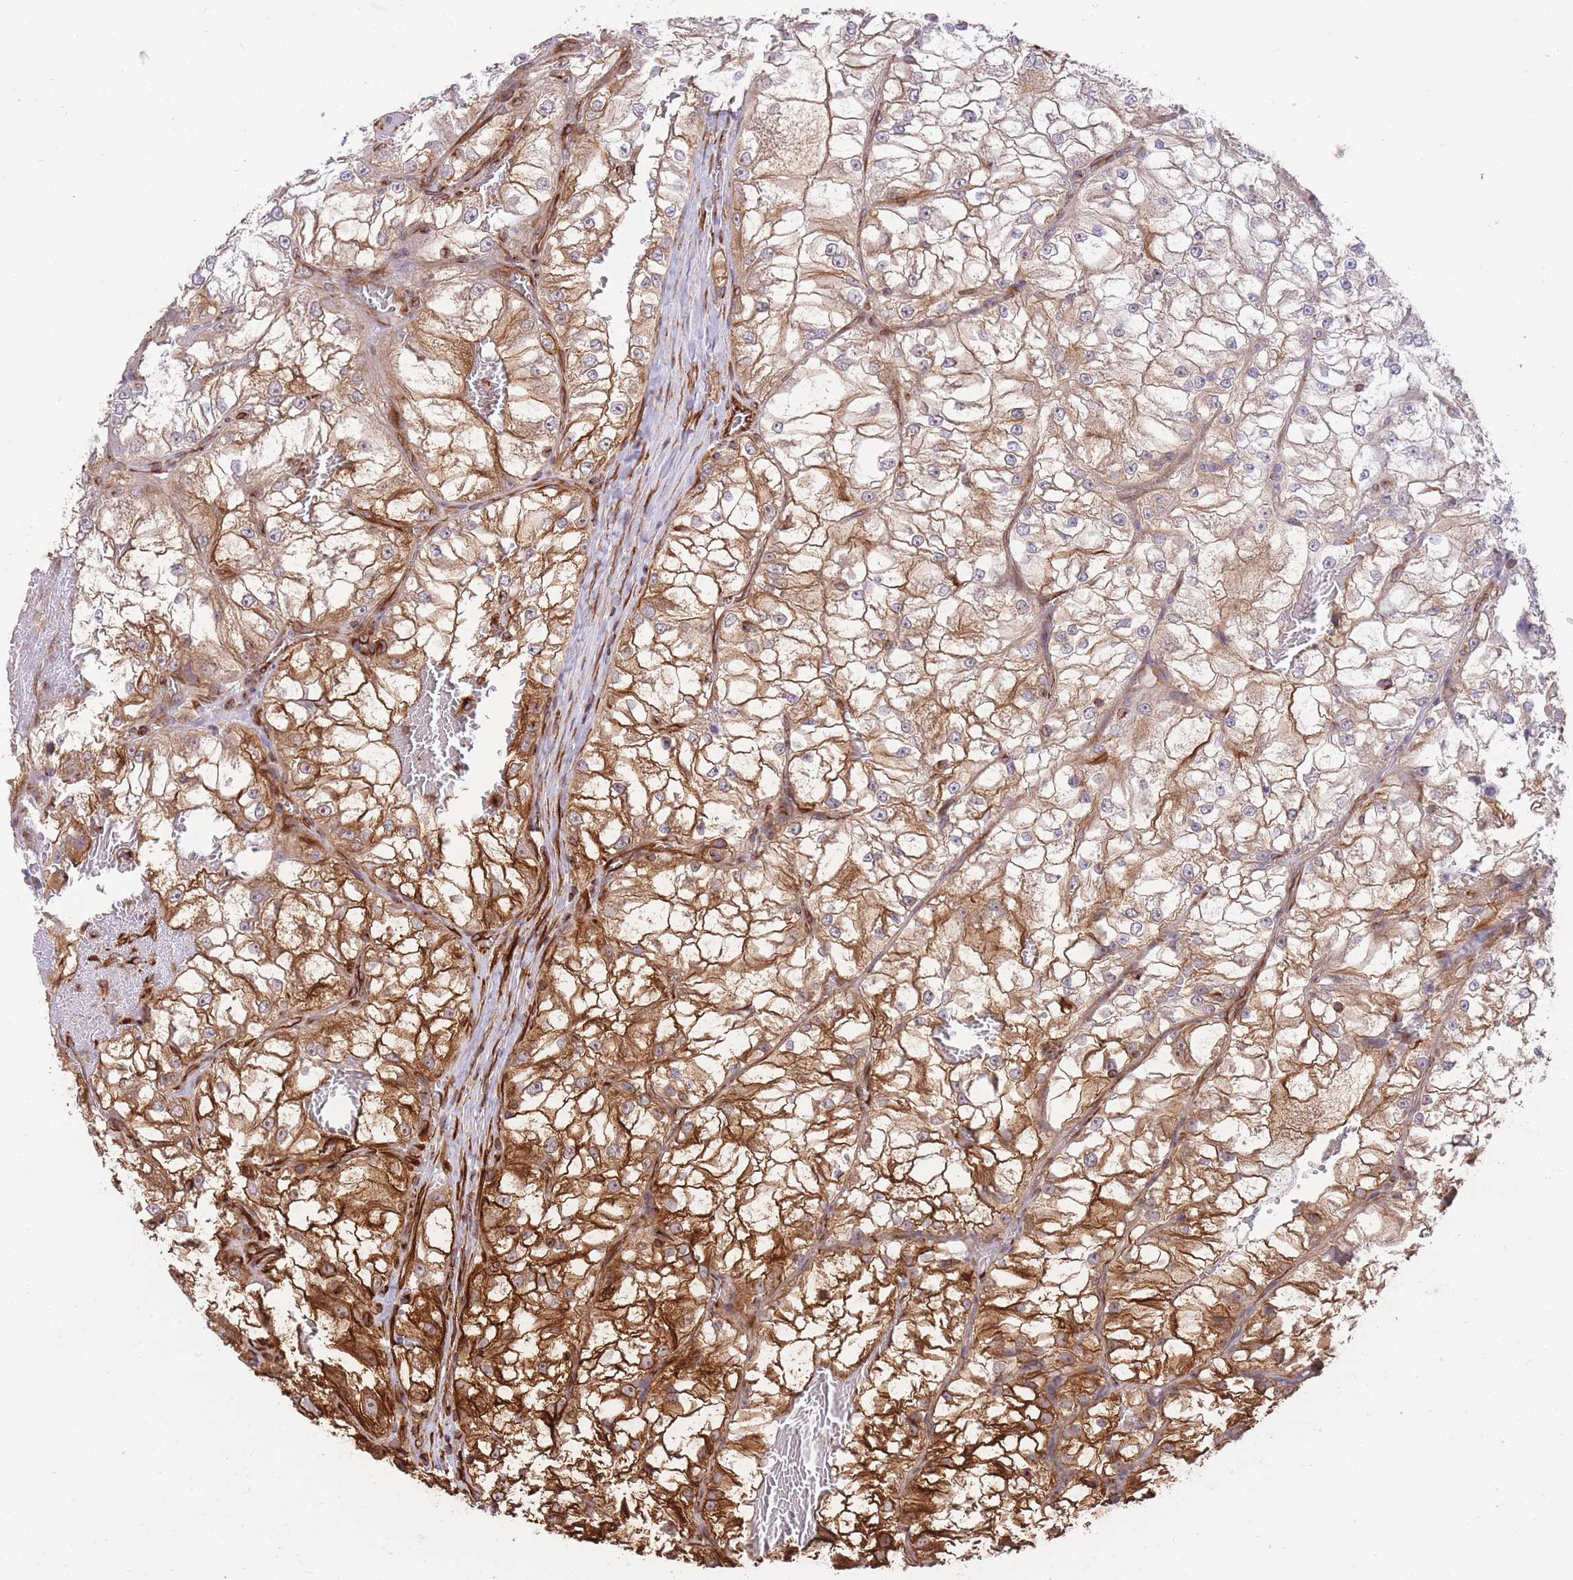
{"staining": {"intensity": "moderate", "quantity": "25%-75%", "location": "cytoplasmic/membranous"}, "tissue": "renal cancer", "cell_type": "Tumor cells", "image_type": "cancer", "snomed": [{"axis": "morphology", "description": "Adenocarcinoma, NOS"}, {"axis": "topography", "description": "Kidney"}], "caption": "Approximately 25%-75% of tumor cells in human renal cancer demonstrate moderate cytoplasmic/membranous protein staining as visualized by brown immunohistochemical staining.", "gene": "EXOSC8", "patient": {"sex": "female", "age": 72}}